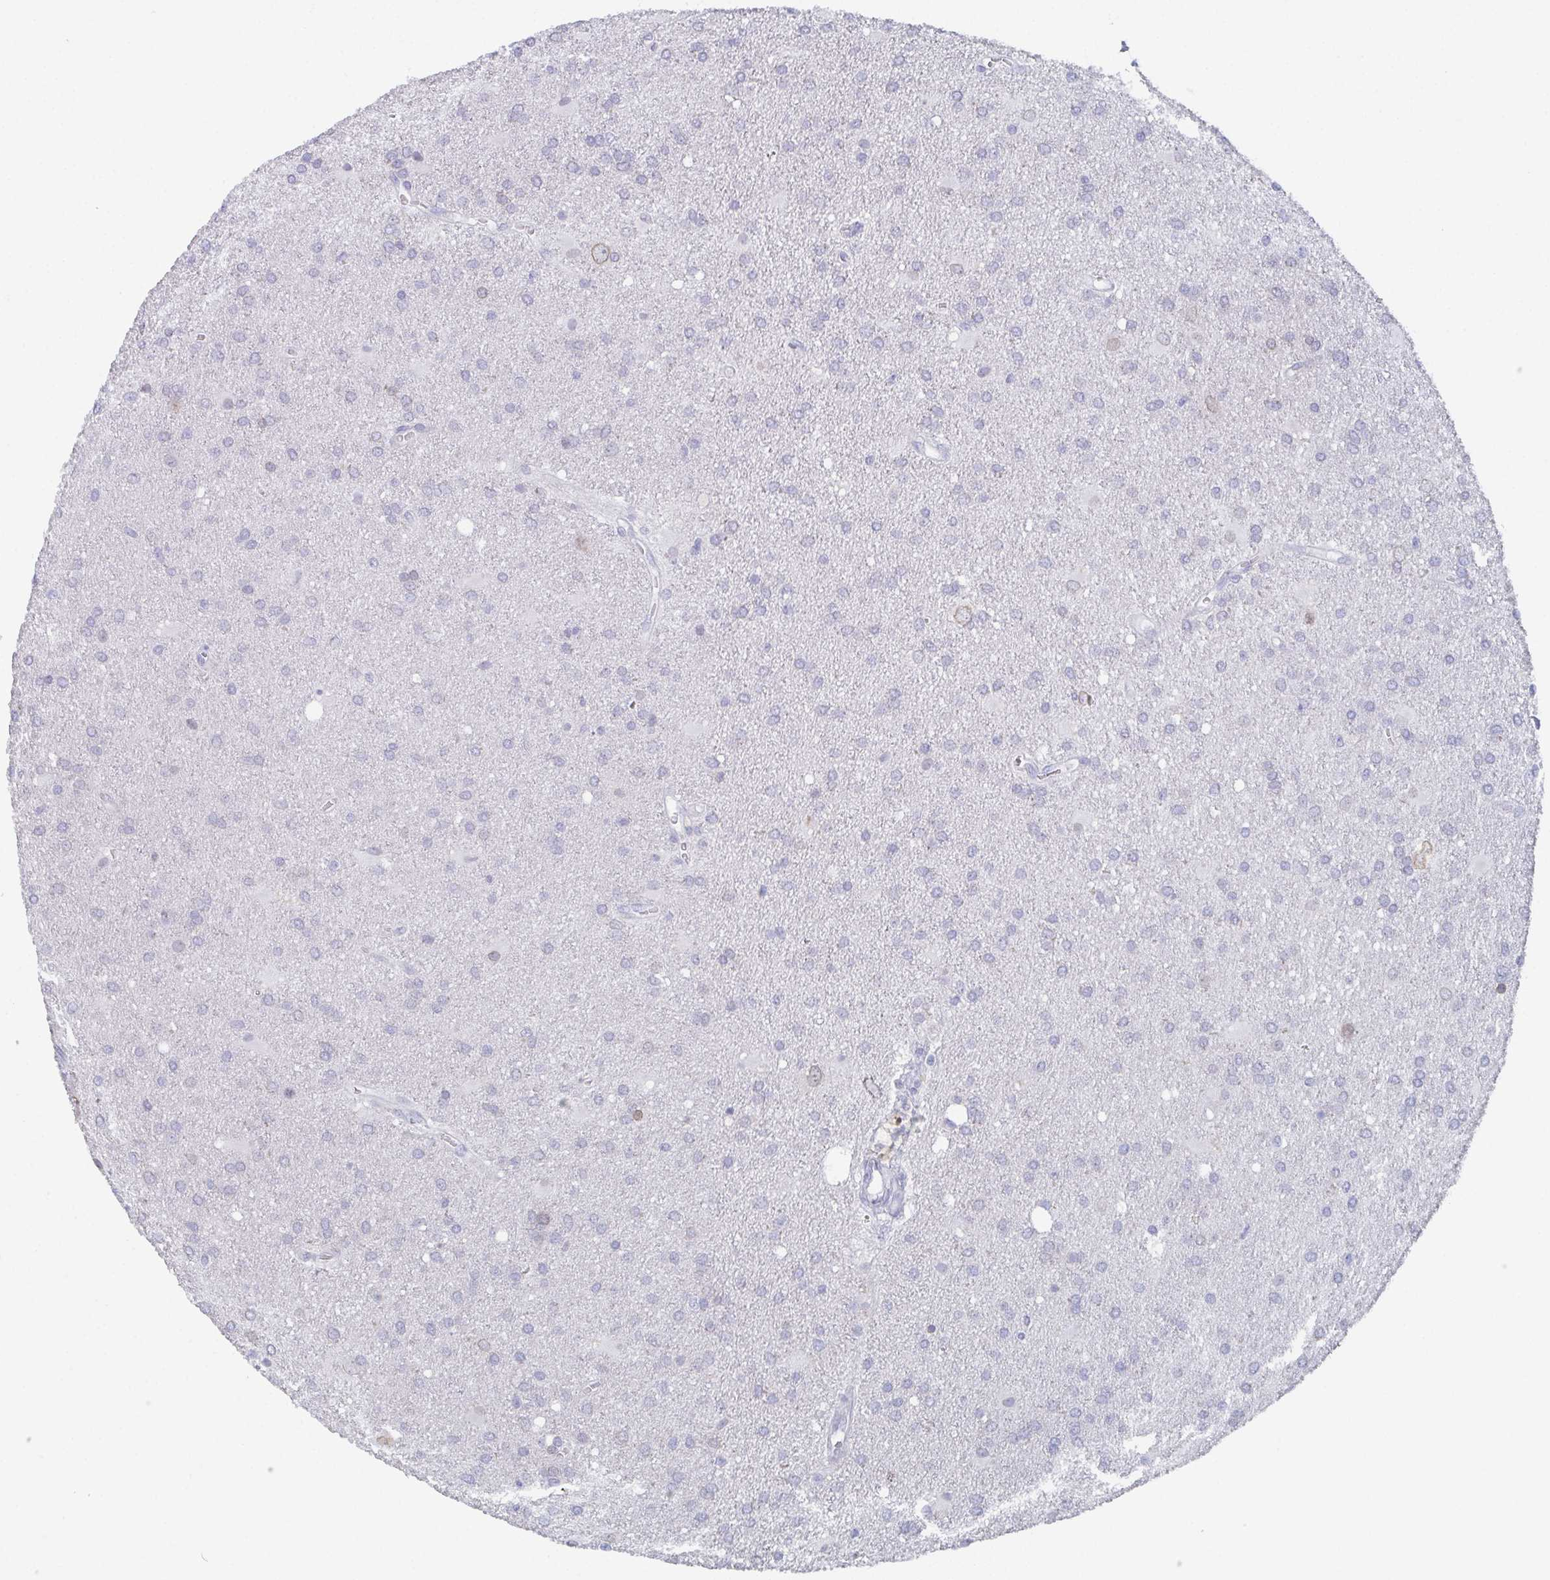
{"staining": {"intensity": "negative", "quantity": "none", "location": "none"}, "tissue": "glioma", "cell_type": "Tumor cells", "image_type": "cancer", "snomed": [{"axis": "morphology", "description": "Glioma, malignant, Low grade"}, {"axis": "topography", "description": "Brain"}], "caption": "The photomicrograph demonstrates no significant expression in tumor cells of glioma. The staining was performed using DAB to visualize the protein expression in brown, while the nuclei were stained in blue with hematoxylin (Magnification: 20x).", "gene": "DYDC2", "patient": {"sex": "male", "age": 66}}